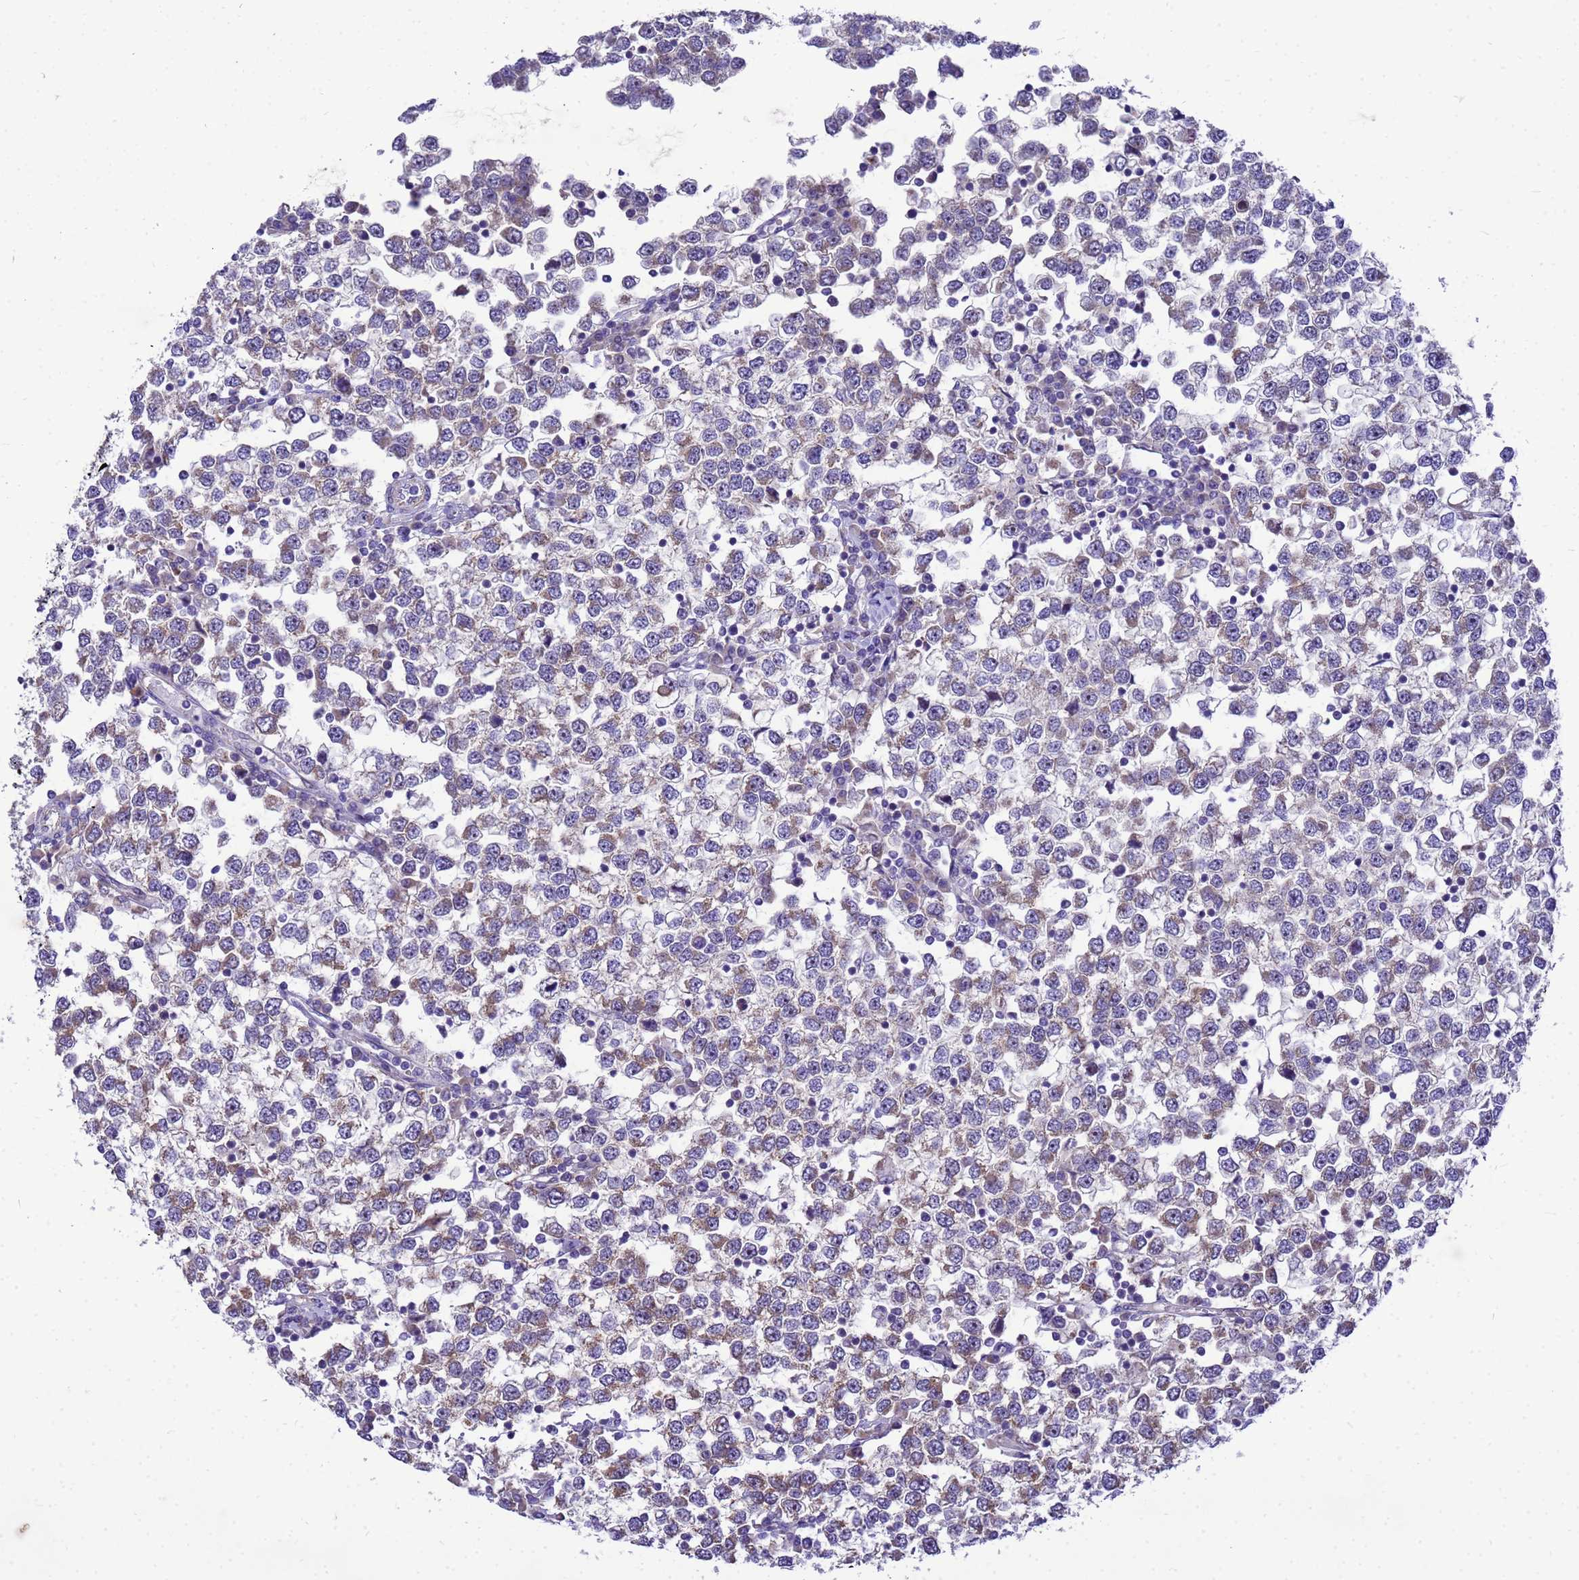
{"staining": {"intensity": "weak", "quantity": "25%-75%", "location": "cytoplasmic/membranous"}, "tissue": "testis cancer", "cell_type": "Tumor cells", "image_type": "cancer", "snomed": [{"axis": "morphology", "description": "Seminoma, NOS"}, {"axis": "topography", "description": "Testis"}], "caption": "IHC (DAB) staining of human testis cancer shows weak cytoplasmic/membranous protein staining in approximately 25%-75% of tumor cells.", "gene": "POP7", "patient": {"sex": "male", "age": 65}}